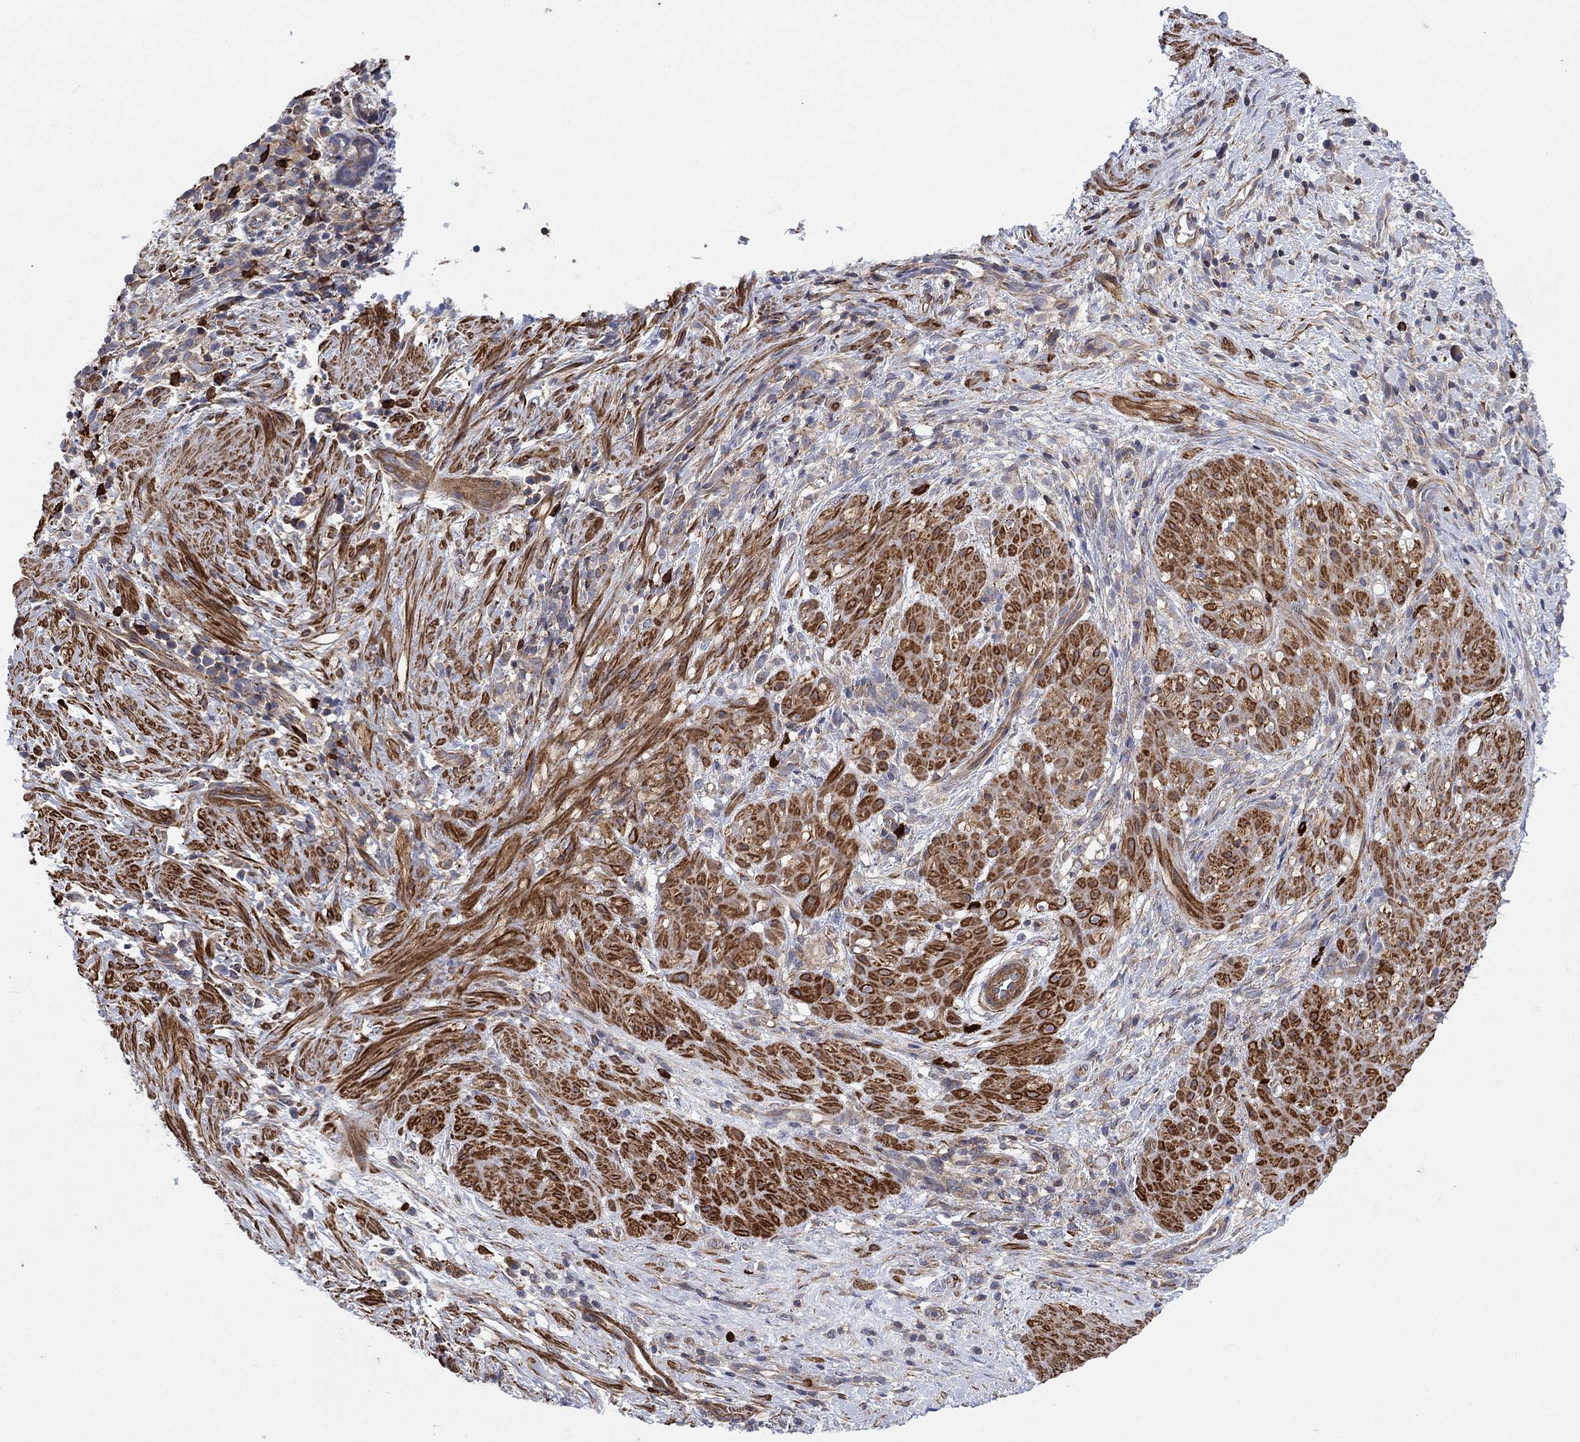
{"staining": {"intensity": "weak", "quantity": "25%-75%", "location": "cytoplasmic/membranous"}, "tissue": "stomach cancer", "cell_type": "Tumor cells", "image_type": "cancer", "snomed": [{"axis": "morphology", "description": "Adenocarcinoma, NOS"}, {"axis": "topography", "description": "Stomach"}], "caption": "A micrograph of adenocarcinoma (stomach) stained for a protein displays weak cytoplasmic/membranous brown staining in tumor cells.", "gene": "PAG1", "patient": {"sex": "female", "age": 57}}